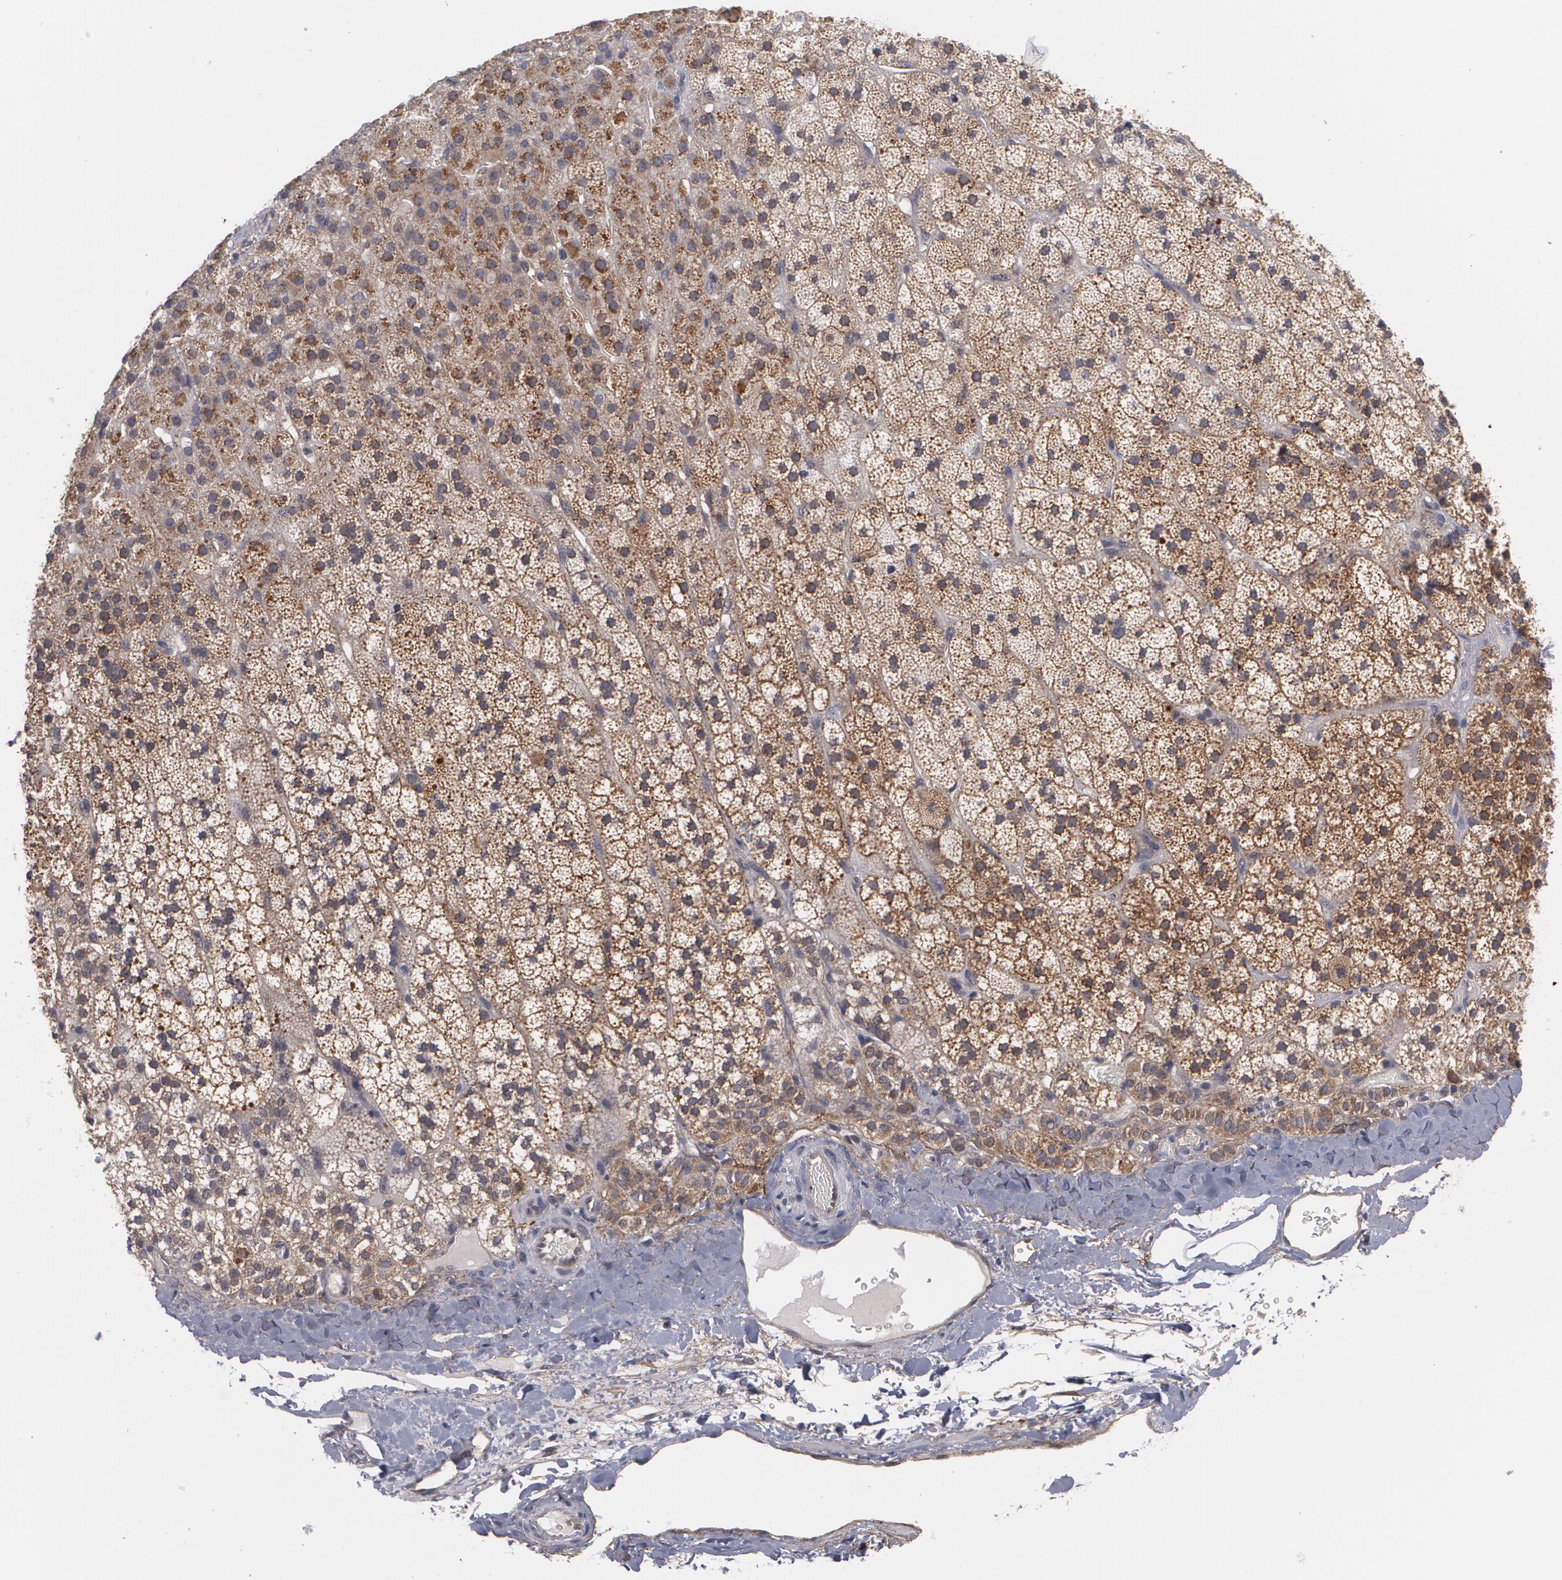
{"staining": {"intensity": "strong", "quantity": "25%-75%", "location": "cytoplasmic/membranous"}, "tissue": "adrenal gland", "cell_type": "Glandular cells", "image_type": "normal", "snomed": [{"axis": "morphology", "description": "Normal tissue, NOS"}, {"axis": "topography", "description": "Adrenal gland"}], "caption": "DAB immunohistochemical staining of normal human adrenal gland demonstrates strong cytoplasmic/membranous protein staining in about 25%-75% of glandular cells.", "gene": "BMP6", "patient": {"sex": "male", "age": 35}}